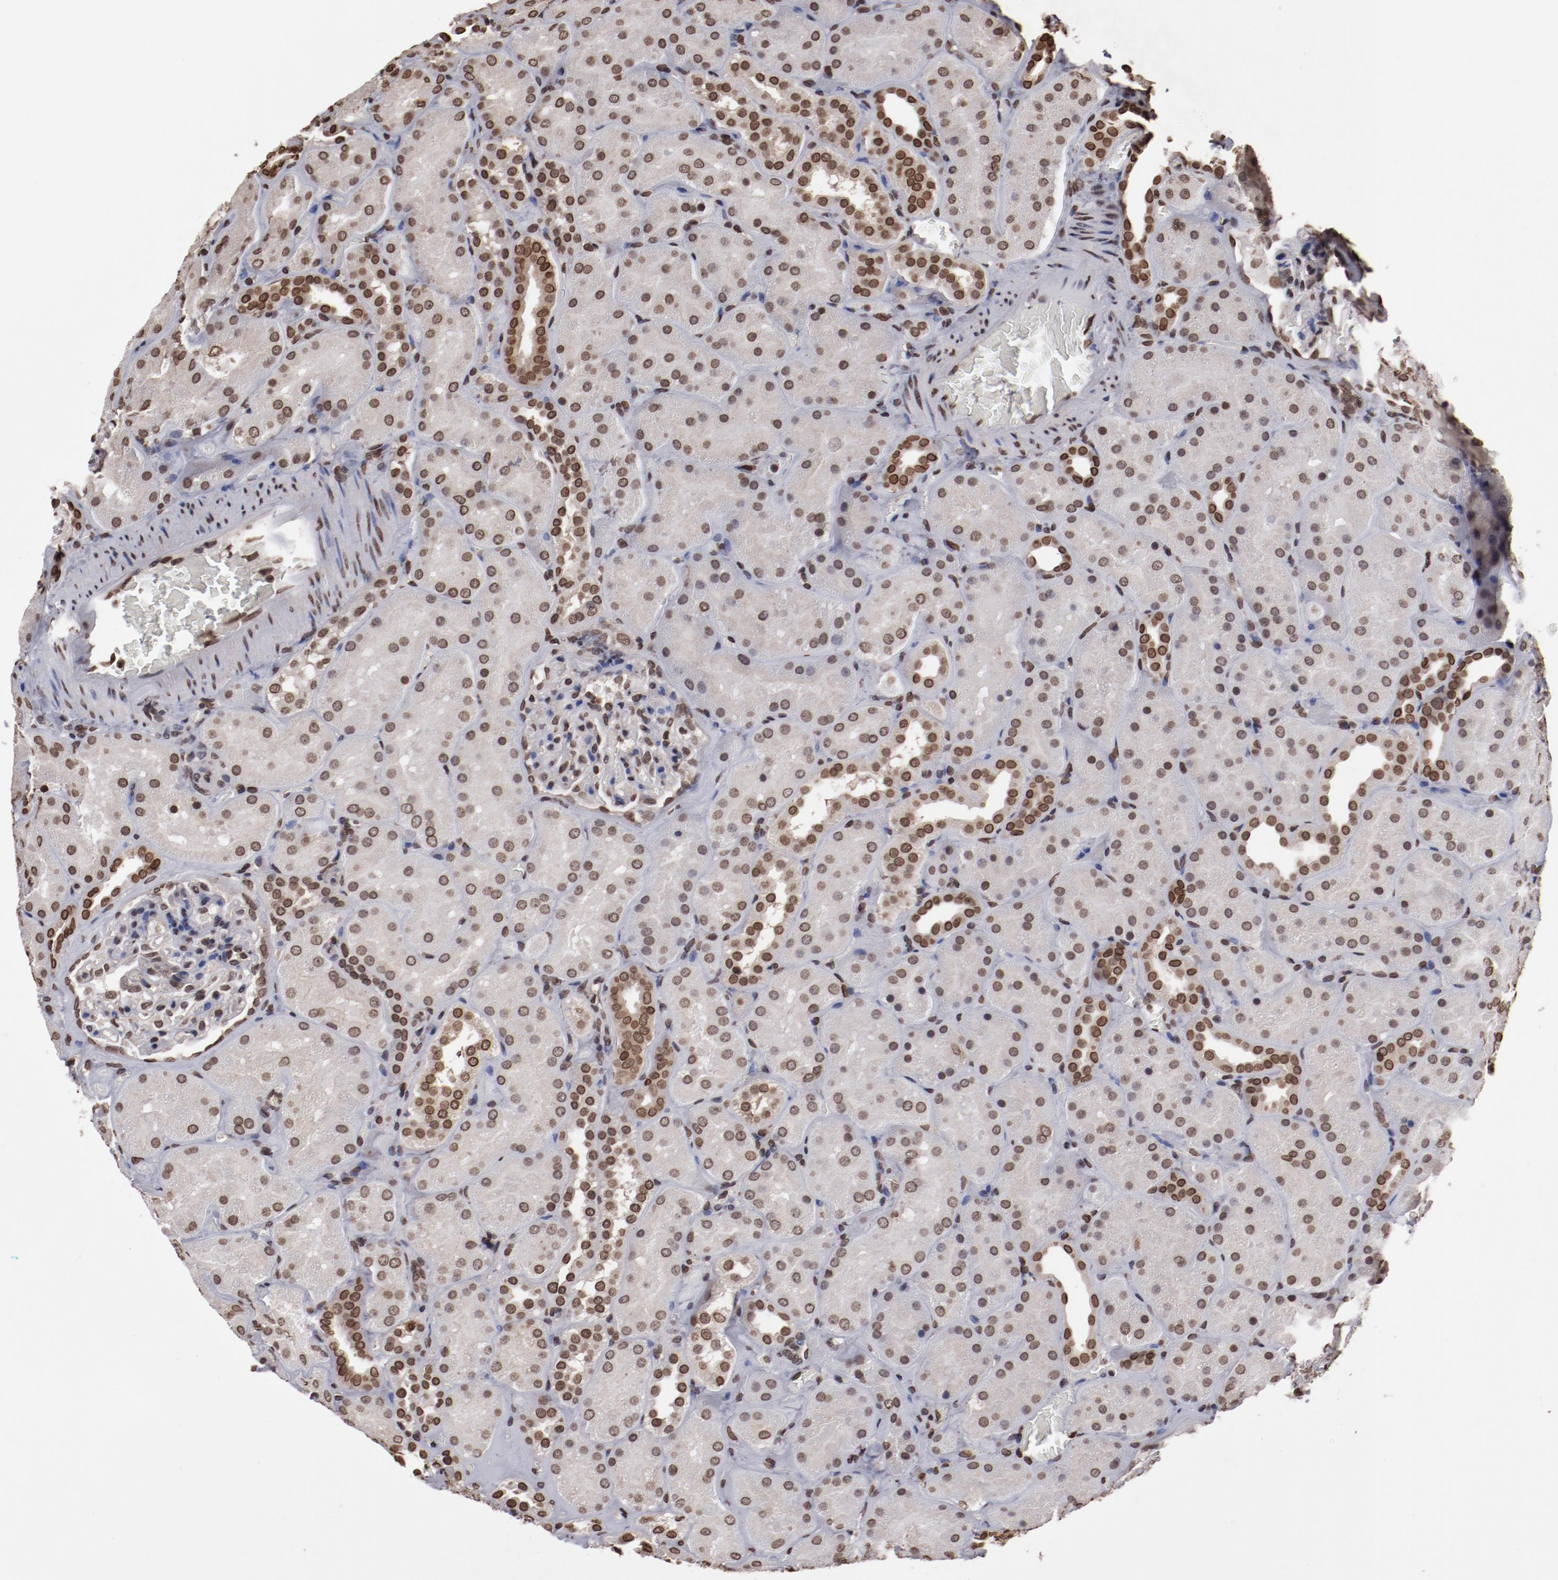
{"staining": {"intensity": "moderate", "quantity": ">75%", "location": "nuclear"}, "tissue": "kidney", "cell_type": "Cells in glomeruli", "image_type": "normal", "snomed": [{"axis": "morphology", "description": "Normal tissue, NOS"}, {"axis": "topography", "description": "Kidney"}], "caption": "High-power microscopy captured an IHC histopathology image of normal kidney, revealing moderate nuclear expression in approximately >75% of cells in glomeruli. (Brightfield microscopy of DAB IHC at high magnification).", "gene": "AKT1", "patient": {"sex": "male", "age": 28}}